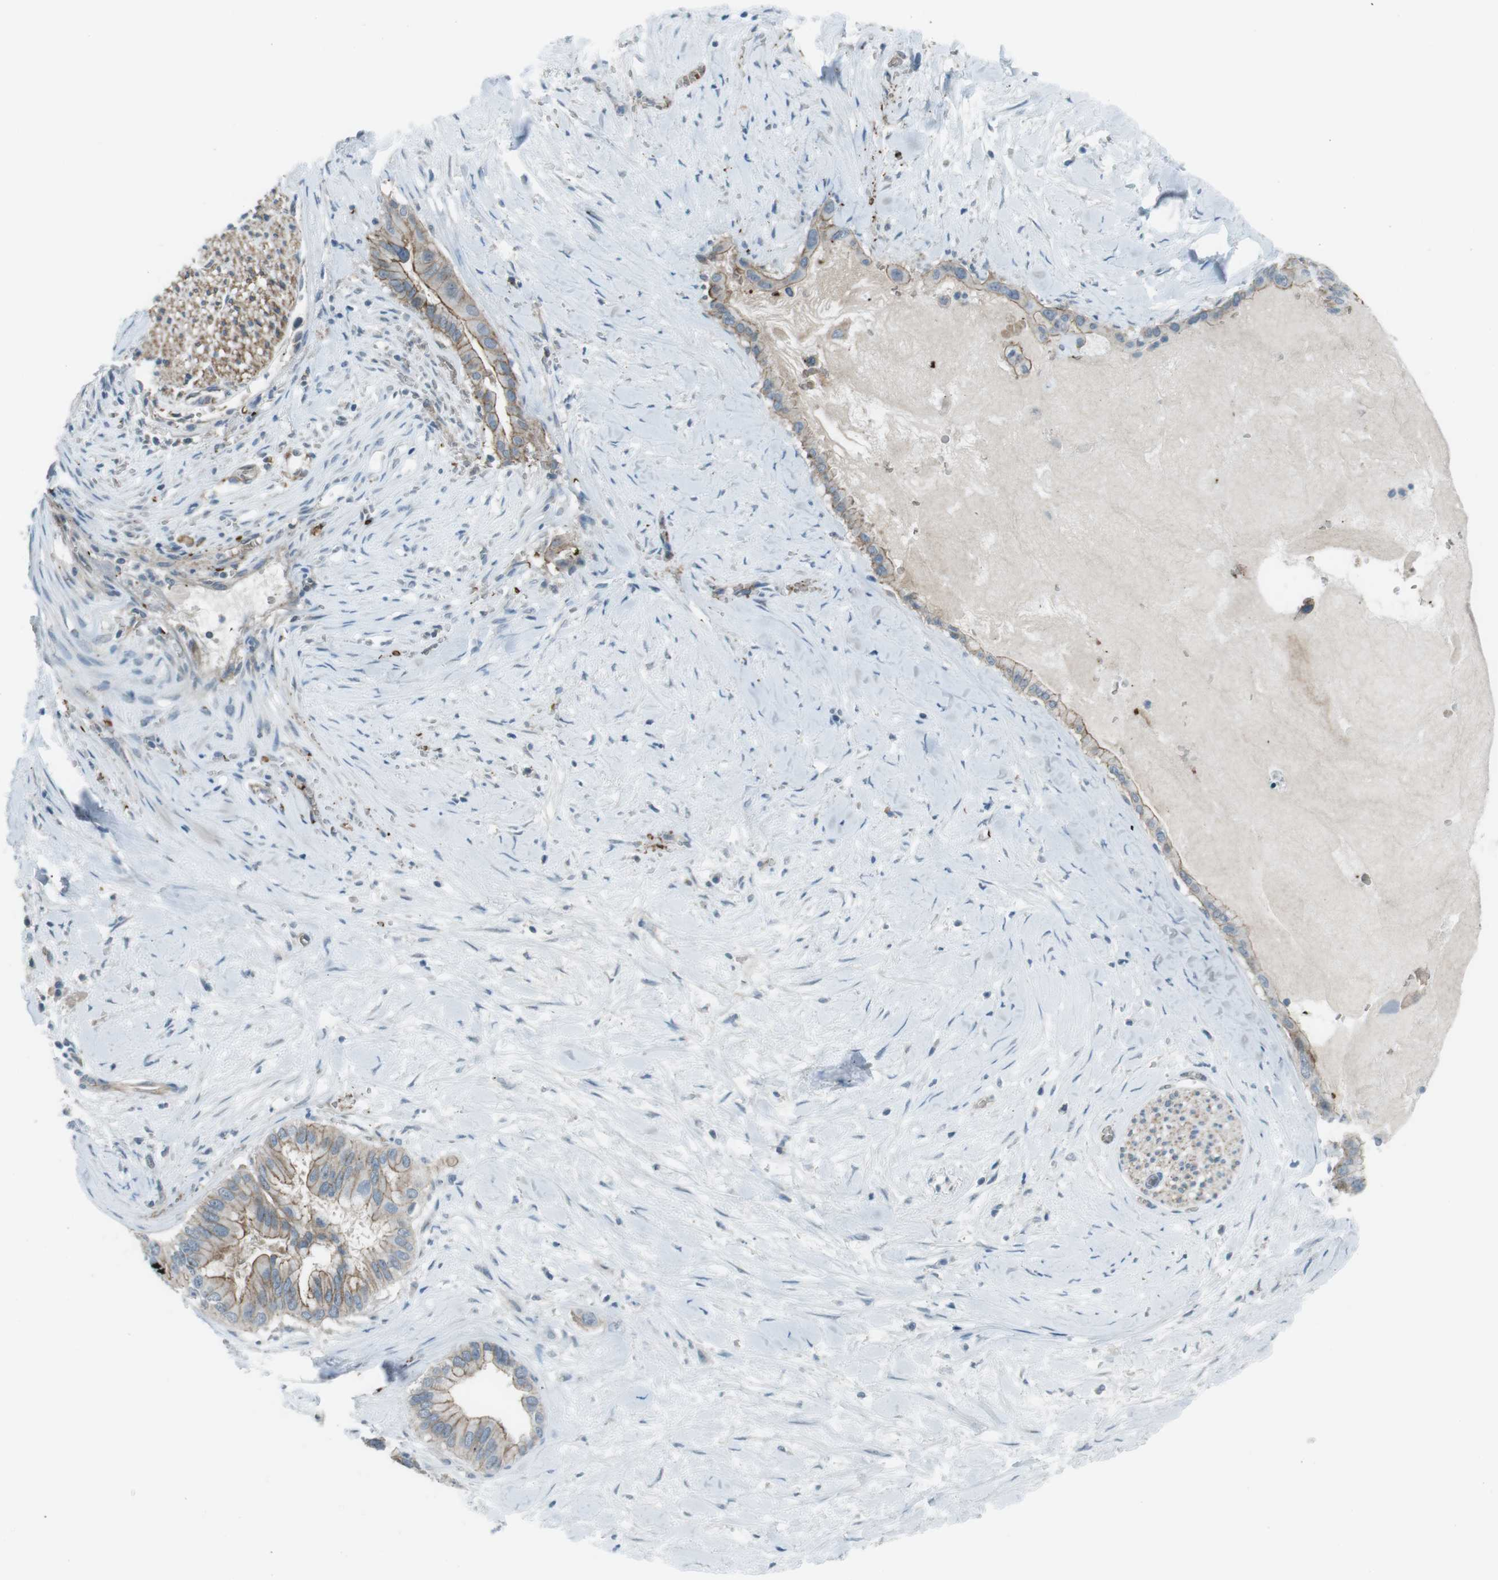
{"staining": {"intensity": "weak", "quantity": "25%-75%", "location": "cytoplasmic/membranous"}, "tissue": "pancreatic cancer", "cell_type": "Tumor cells", "image_type": "cancer", "snomed": [{"axis": "morphology", "description": "Adenocarcinoma, NOS"}, {"axis": "topography", "description": "Pancreas"}], "caption": "Tumor cells show low levels of weak cytoplasmic/membranous expression in about 25%-75% of cells in human pancreatic adenocarcinoma. (IHC, brightfield microscopy, high magnification).", "gene": "SPTA1", "patient": {"sex": "male", "age": 55}}